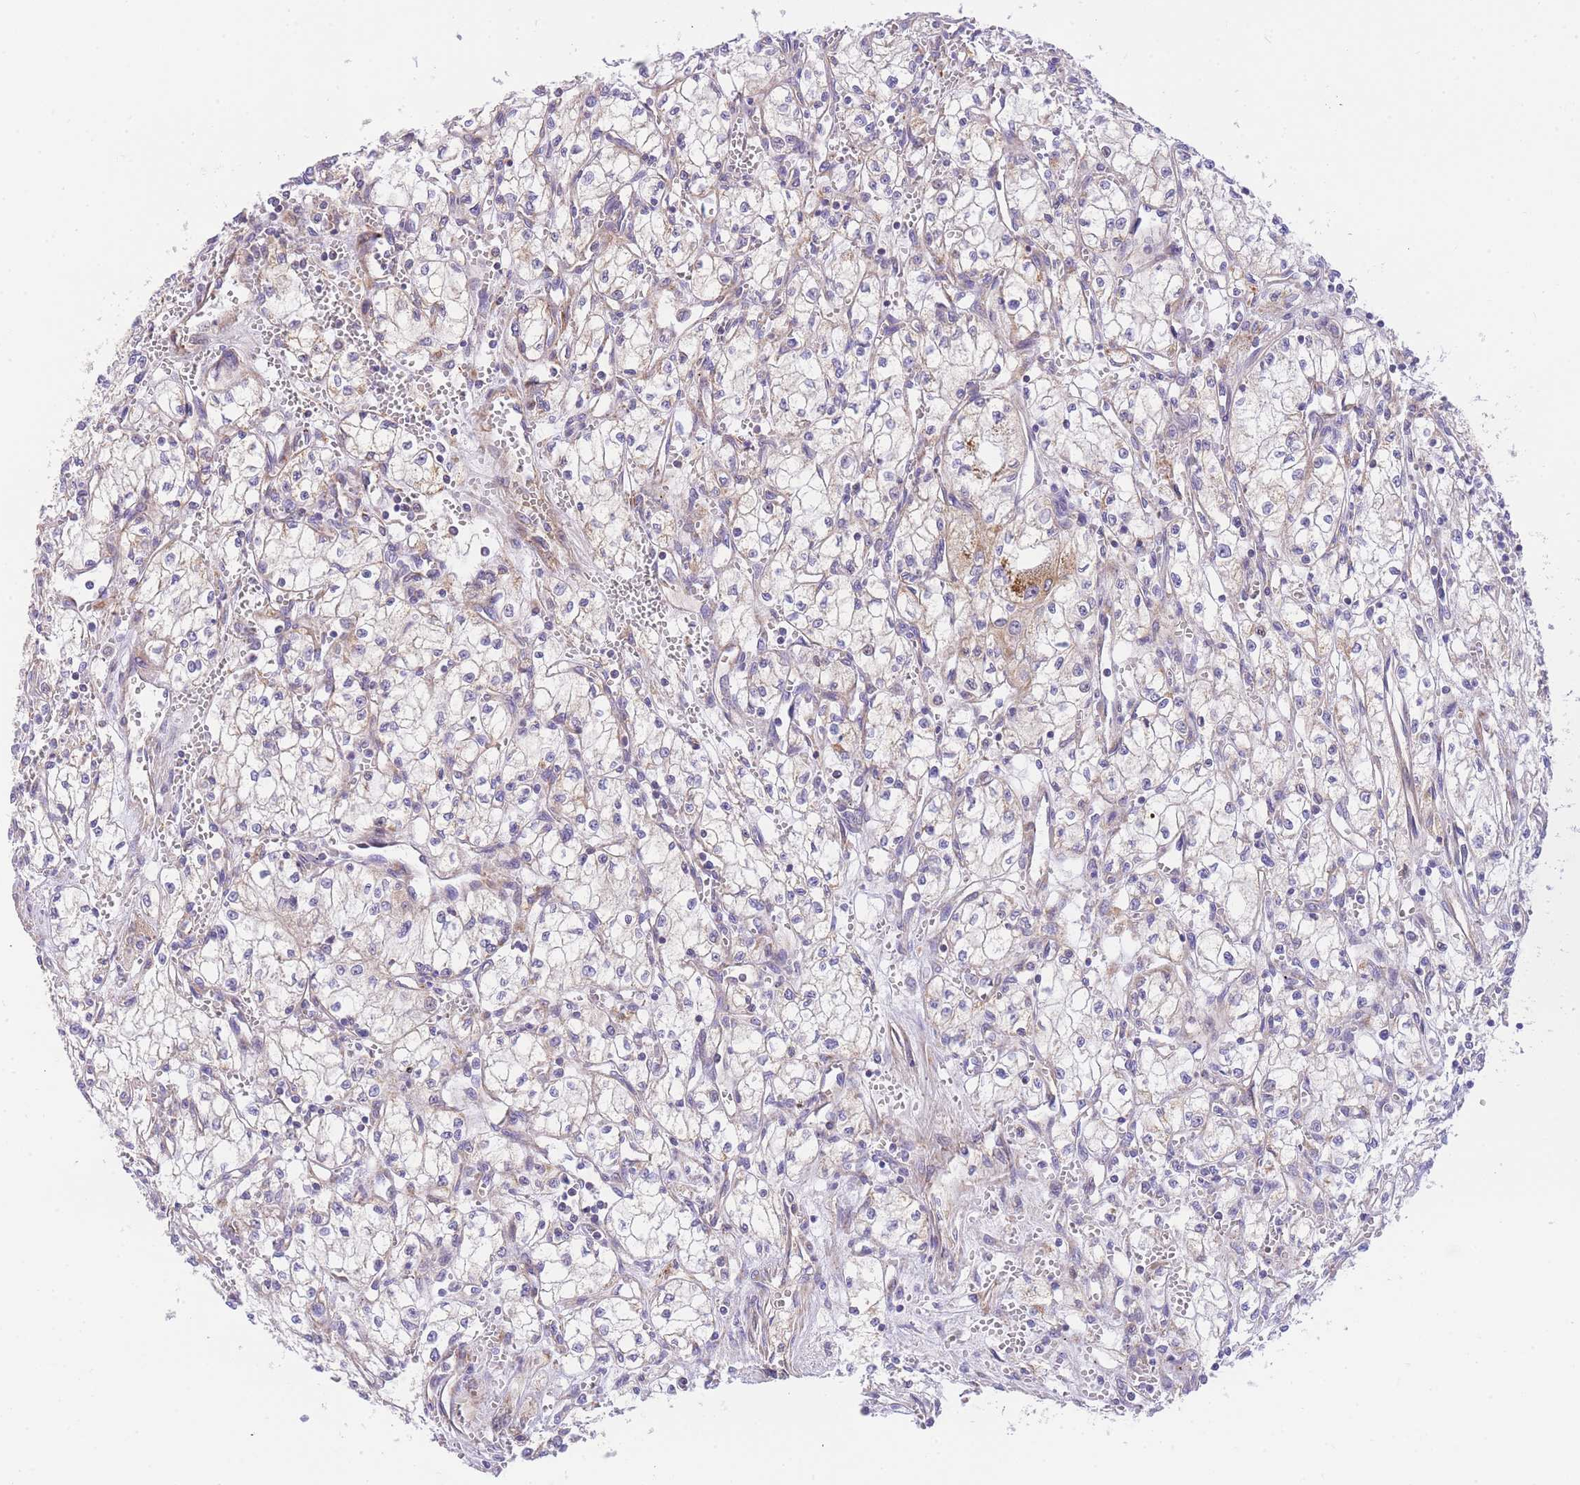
{"staining": {"intensity": "negative", "quantity": "none", "location": "none"}, "tissue": "renal cancer", "cell_type": "Tumor cells", "image_type": "cancer", "snomed": [{"axis": "morphology", "description": "Adenocarcinoma, NOS"}, {"axis": "topography", "description": "Kidney"}], "caption": "Renal cancer (adenocarcinoma) was stained to show a protein in brown. There is no significant staining in tumor cells.", "gene": "MTRES1", "patient": {"sex": "male", "age": 59}}